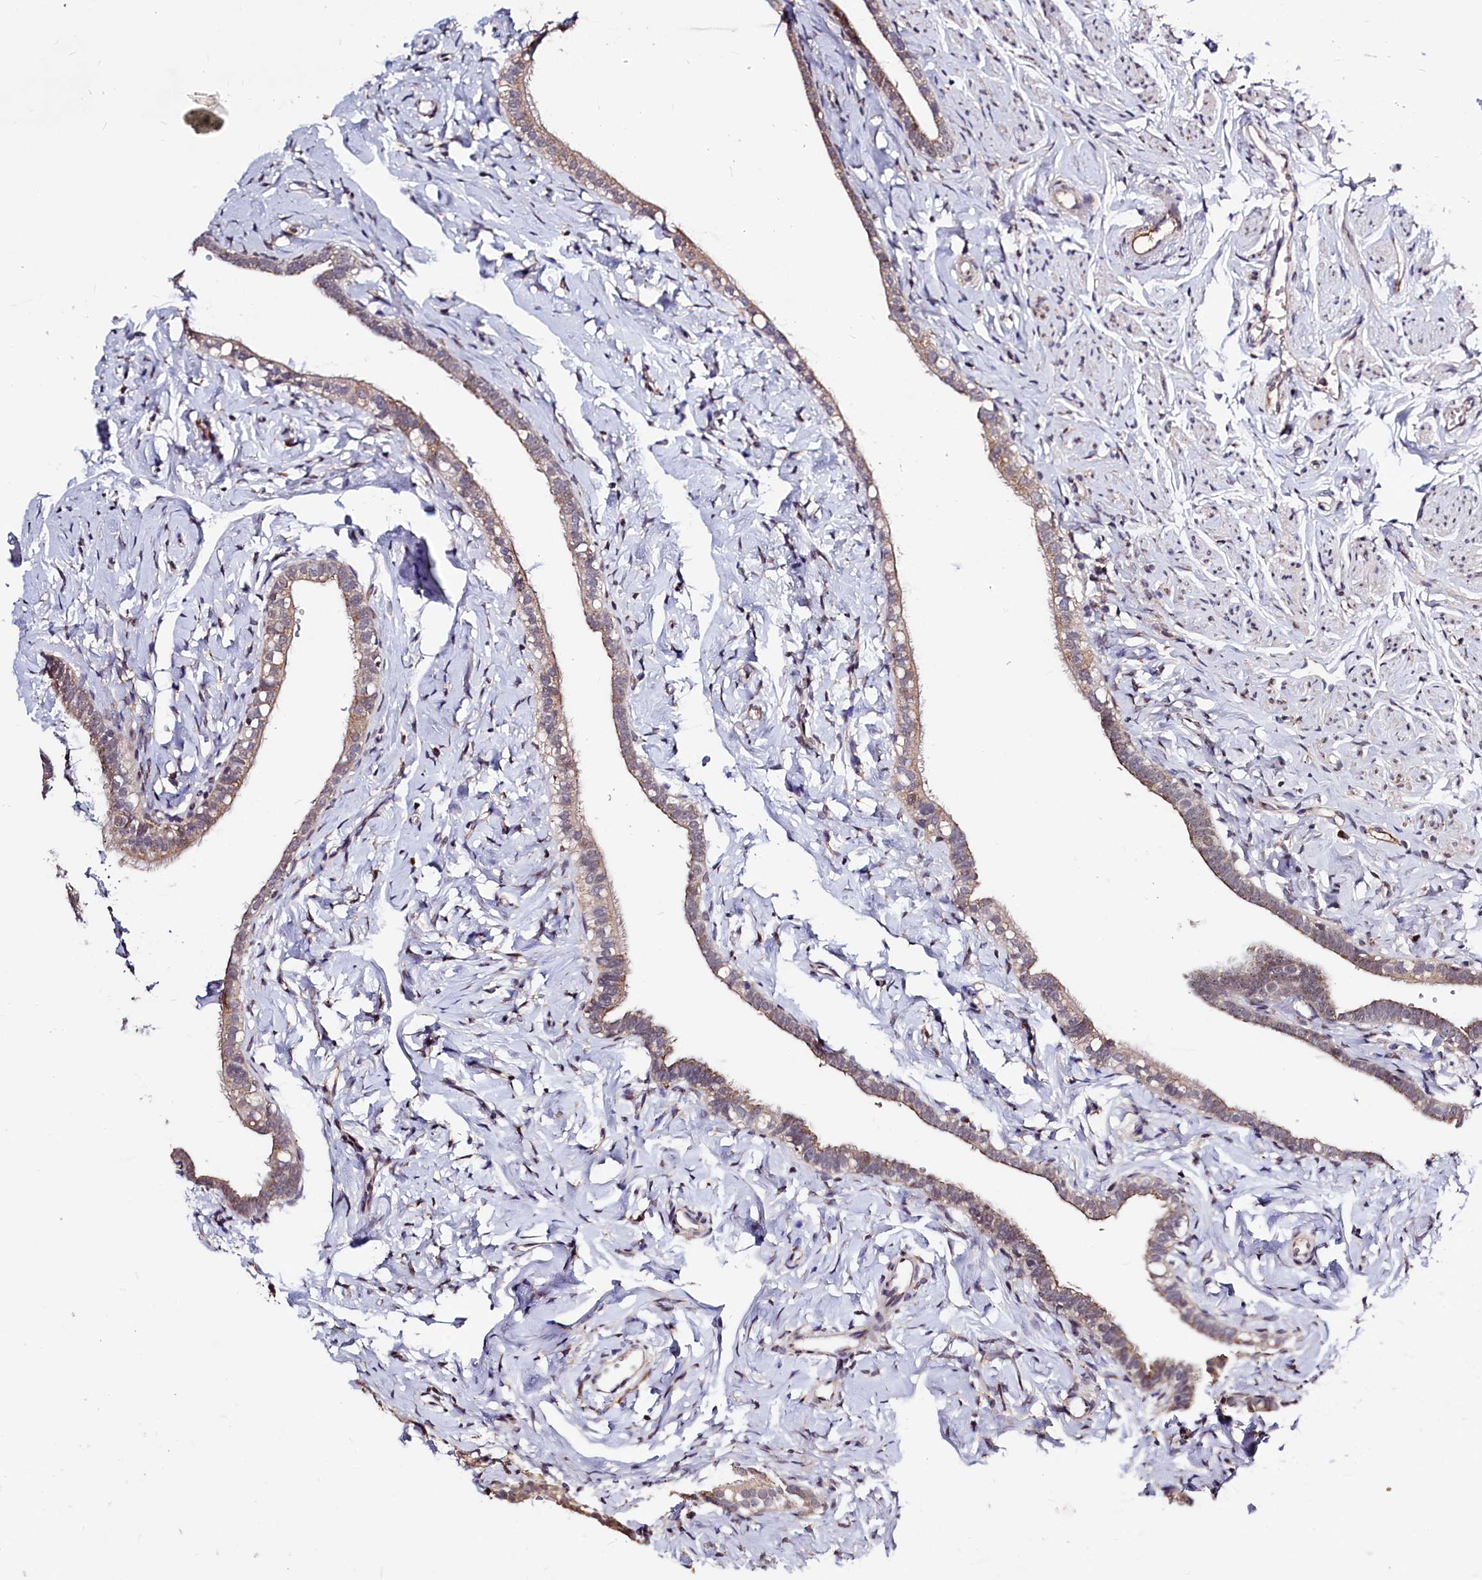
{"staining": {"intensity": "weak", "quantity": ">75%", "location": "cytoplasmic/membranous"}, "tissue": "fallopian tube", "cell_type": "Glandular cells", "image_type": "normal", "snomed": [{"axis": "morphology", "description": "Normal tissue, NOS"}, {"axis": "topography", "description": "Fallopian tube"}], "caption": "Immunohistochemistry (IHC) micrograph of normal fallopian tube: human fallopian tube stained using immunohistochemistry shows low levels of weak protein expression localized specifically in the cytoplasmic/membranous of glandular cells, appearing as a cytoplasmic/membranous brown color.", "gene": "SEC24C", "patient": {"sex": "female", "age": 66}}